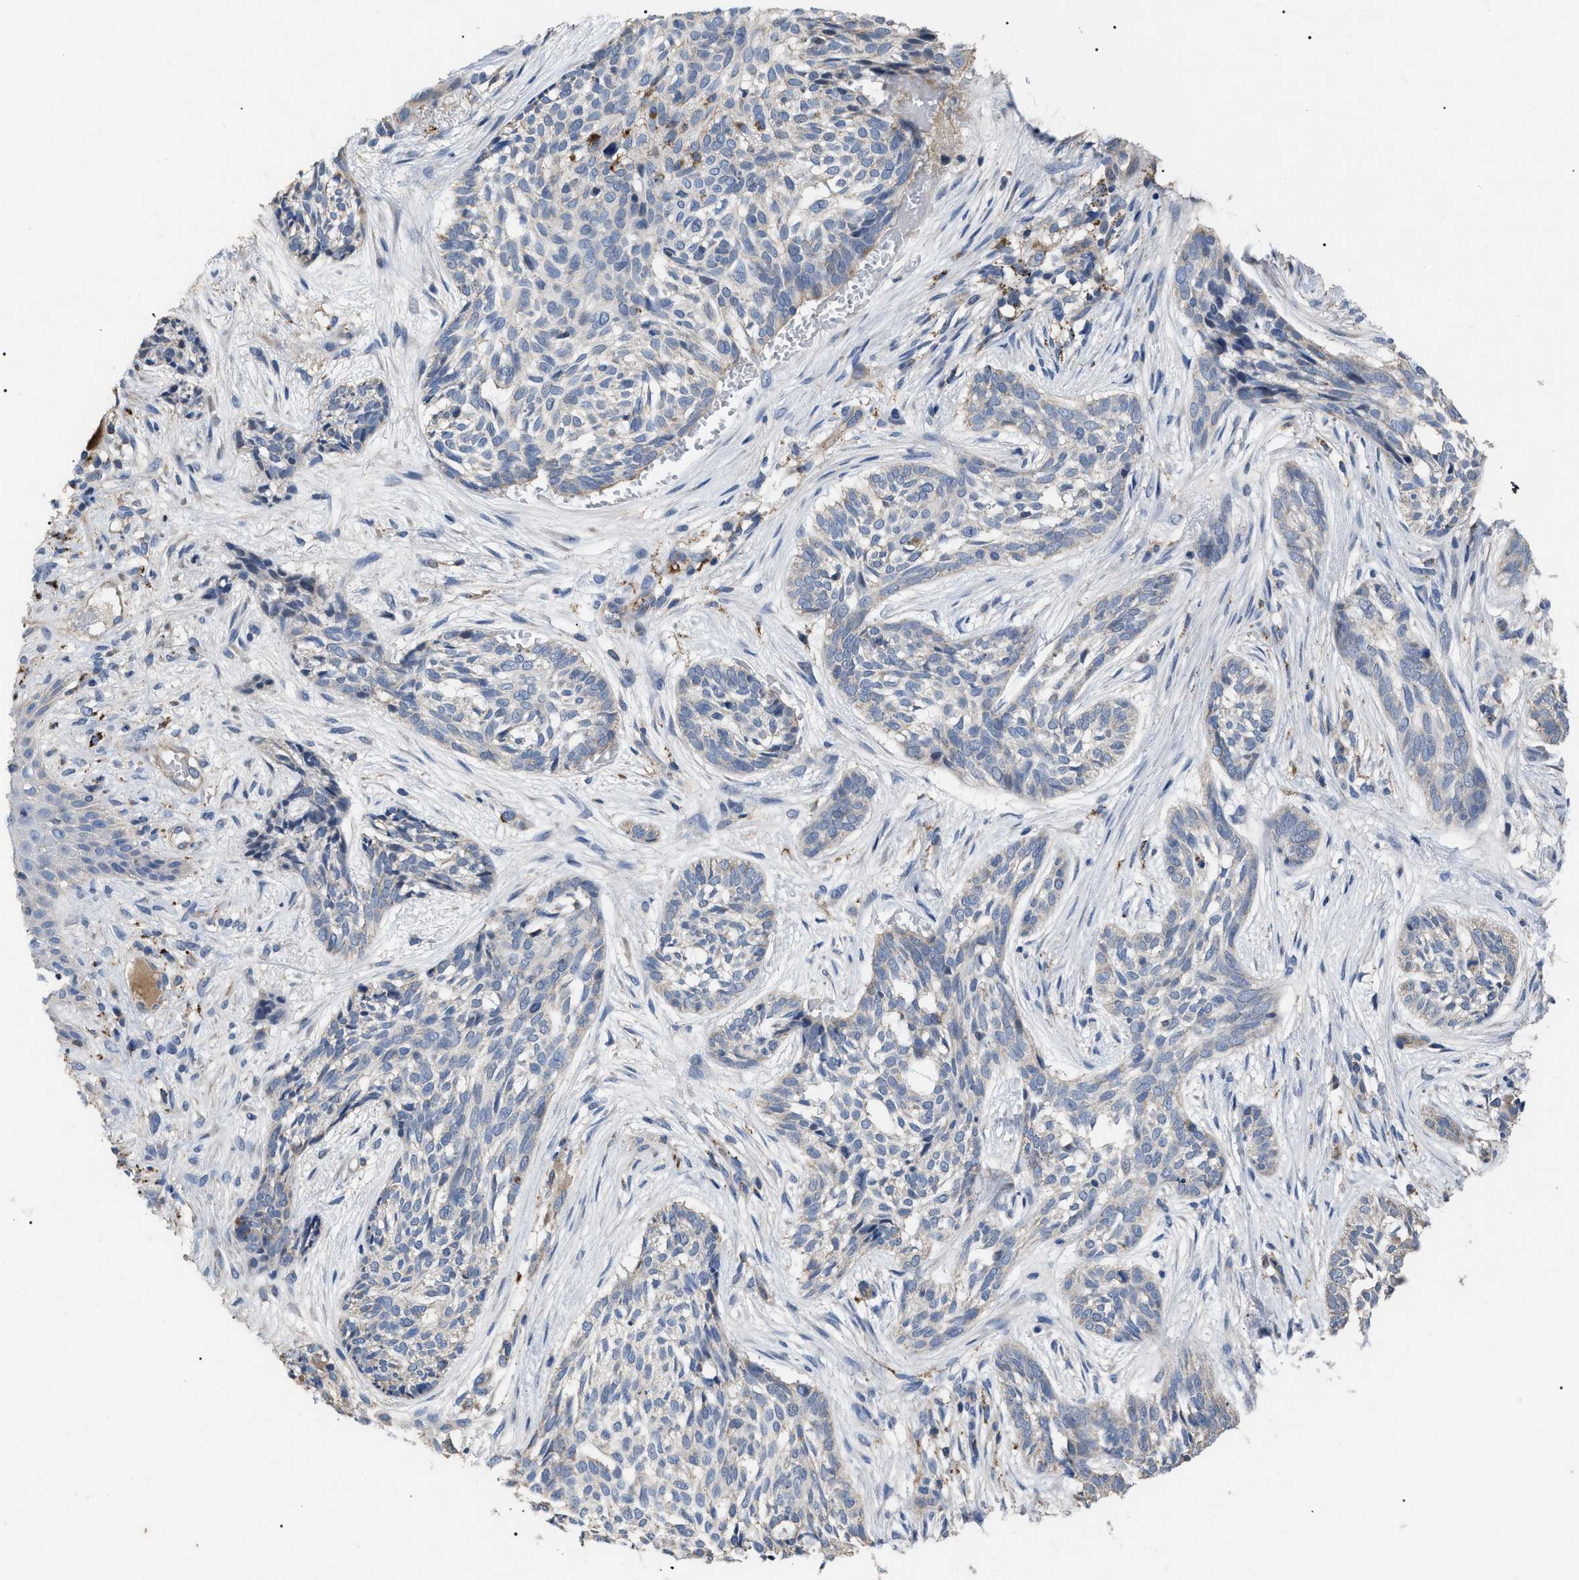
{"staining": {"intensity": "negative", "quantity": "none", "location": "none"}, "tissue": "skin cancer", "cell_type": "Tumor cells", "image_type": "cancer", "snomed": [{"axis": "morphology", "description": "Basal cell carcinoma"}, {"axis": "topography", "description": "Skin"}], "caption": "Human skin cancer (basal cell carcinoma) stained for a protein using immunohistochemistry shows no positivity in tumor cells.", "gene": "FAM171A2", "patient": {"sex": "female", "age": 88}}